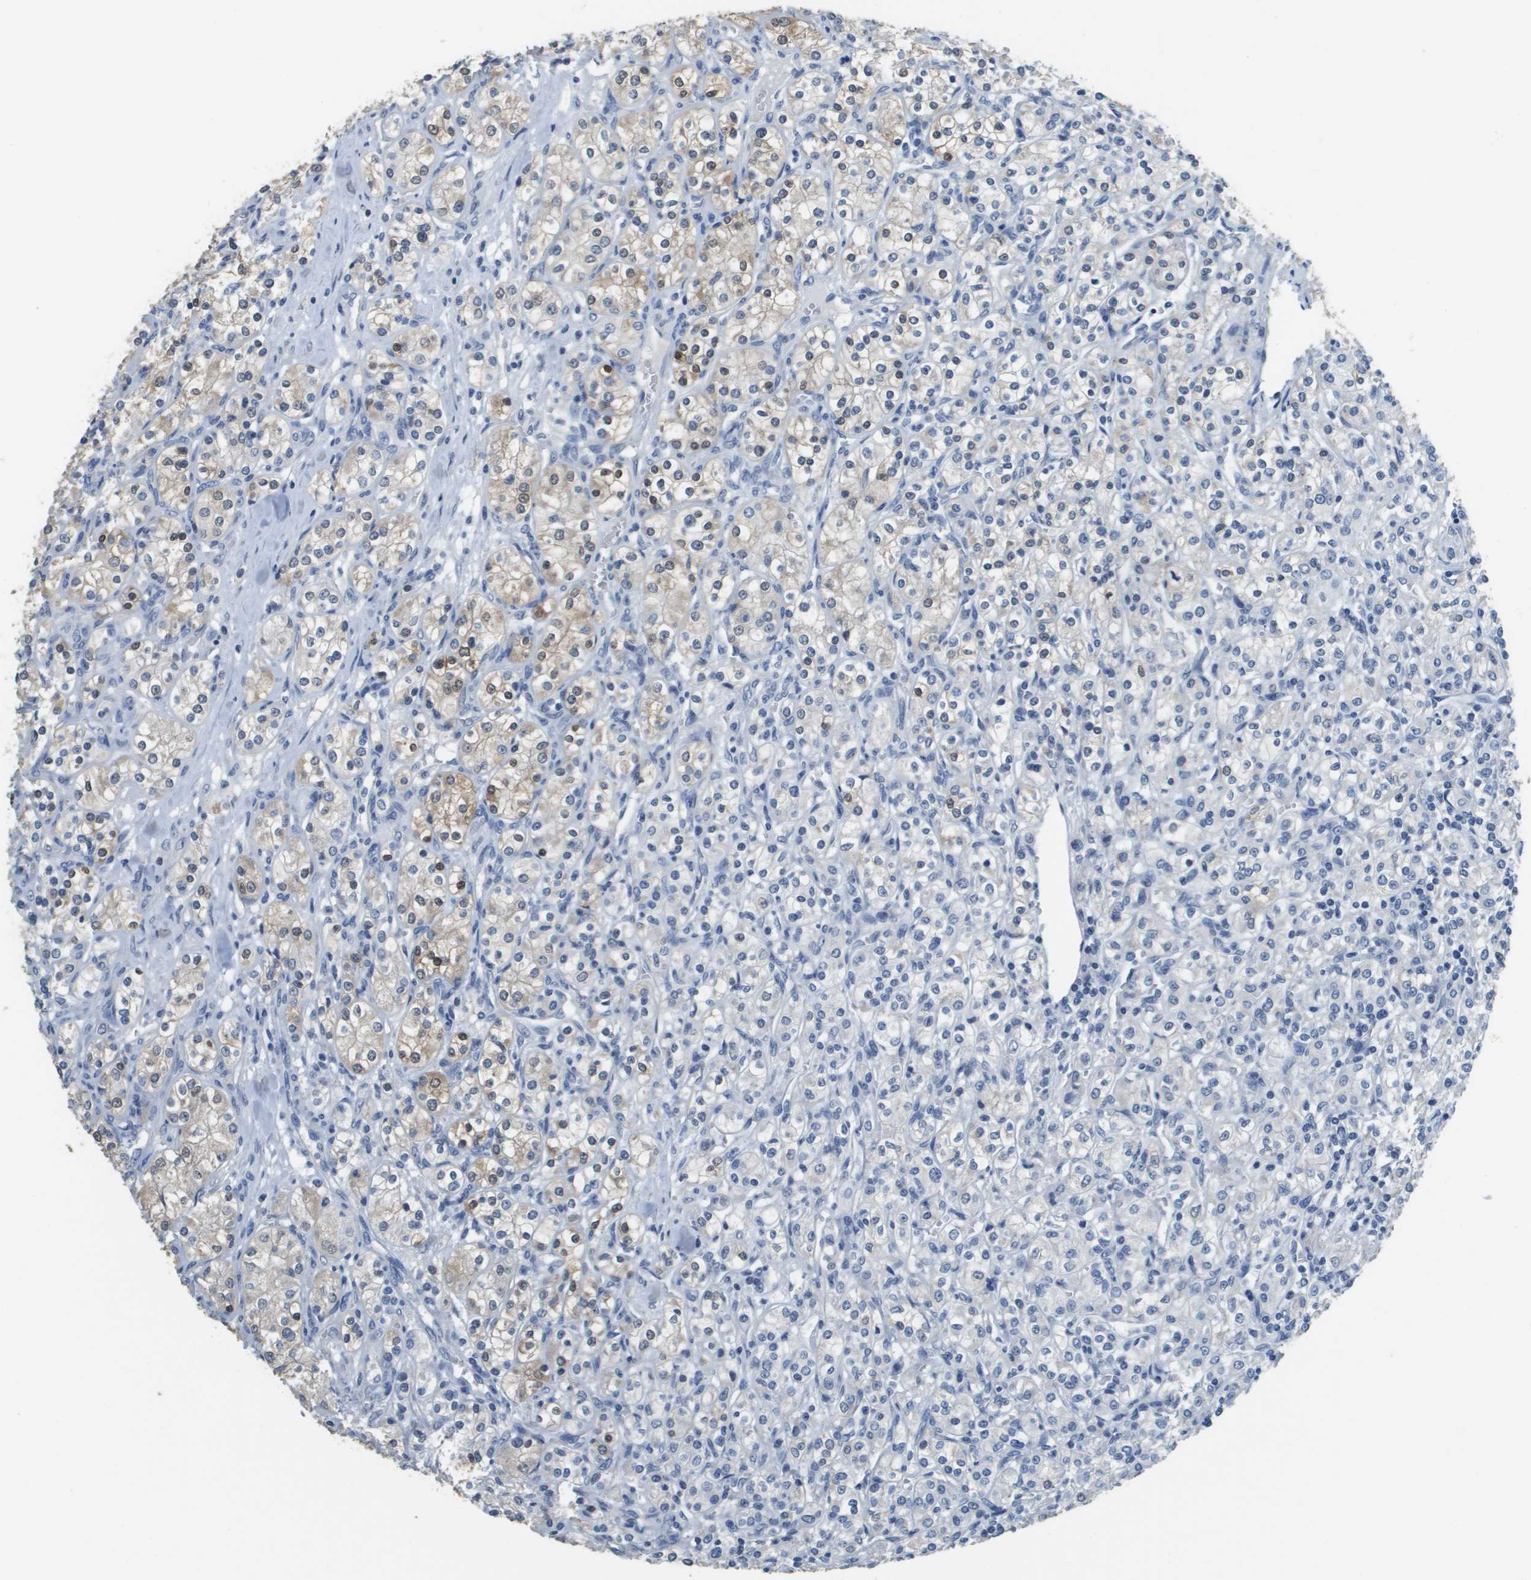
{"staining": {"intensity": "moderate", "quantity": "25%-75%", "location": "cytoplasmic/membranous,nuclear"}, "tissue": "renal cancer", "cell_type": "Tumor cells", "image_type": "cancer", "snomed": [{"axis": "morphology", "description": "Adenocarcinoma, NOS"}, {"axis": "topography", "description": "Kidney"}], "caption": "About 25%-75% of tumor cells in human adenocarcinoma (renal) demonstrate moderate cytoplasmic/membranous and nuclear protein staining as visualized by brown immunohistochemical staining.", "gene": "MT3", "patient": {"sex": "male", "age": 77}}